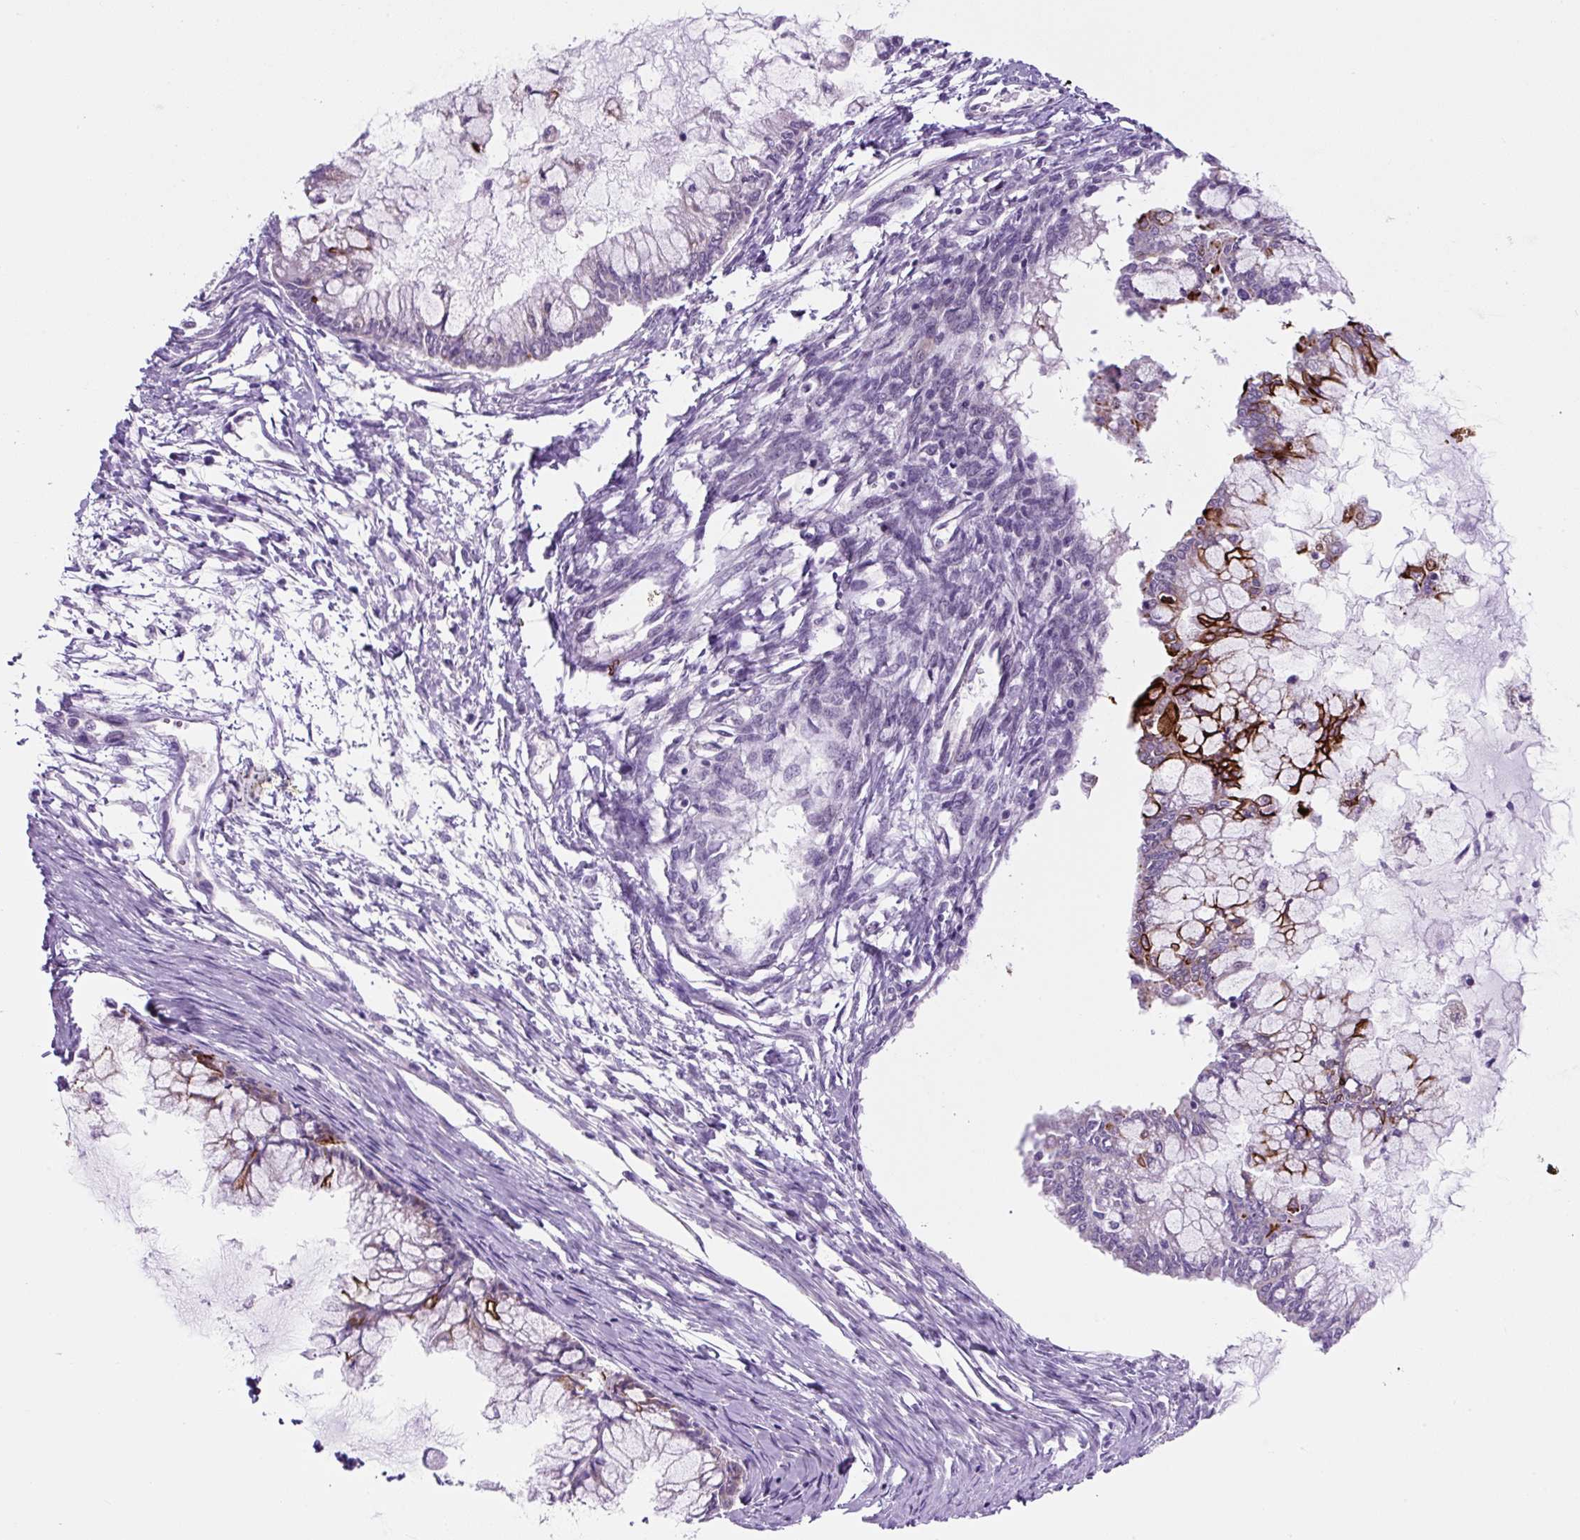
{"staining": {"intensity": "strong", "quantity": "<25%", "location": "cytoplasmic/membranous"}, "tissue": "ovarian cancer", "cell_type": "Tumor cells", "image_type": "cancer", "snomed": [{"axis": "morphology", "description": "Cystadenocarcinoma, mucinous, NOS"}, {"axis": "topography", "description": "Ovary"}], "caption": "Ovarian cancer (mucinous cystadenocarcinoma) was stained to show a protein in brown. There is medium levels of strong cytoplasmic/membranous staining in about <25% of tumor cells.", "gene": "OGDHL", "patient": {"sex": "female", "age": 34}}